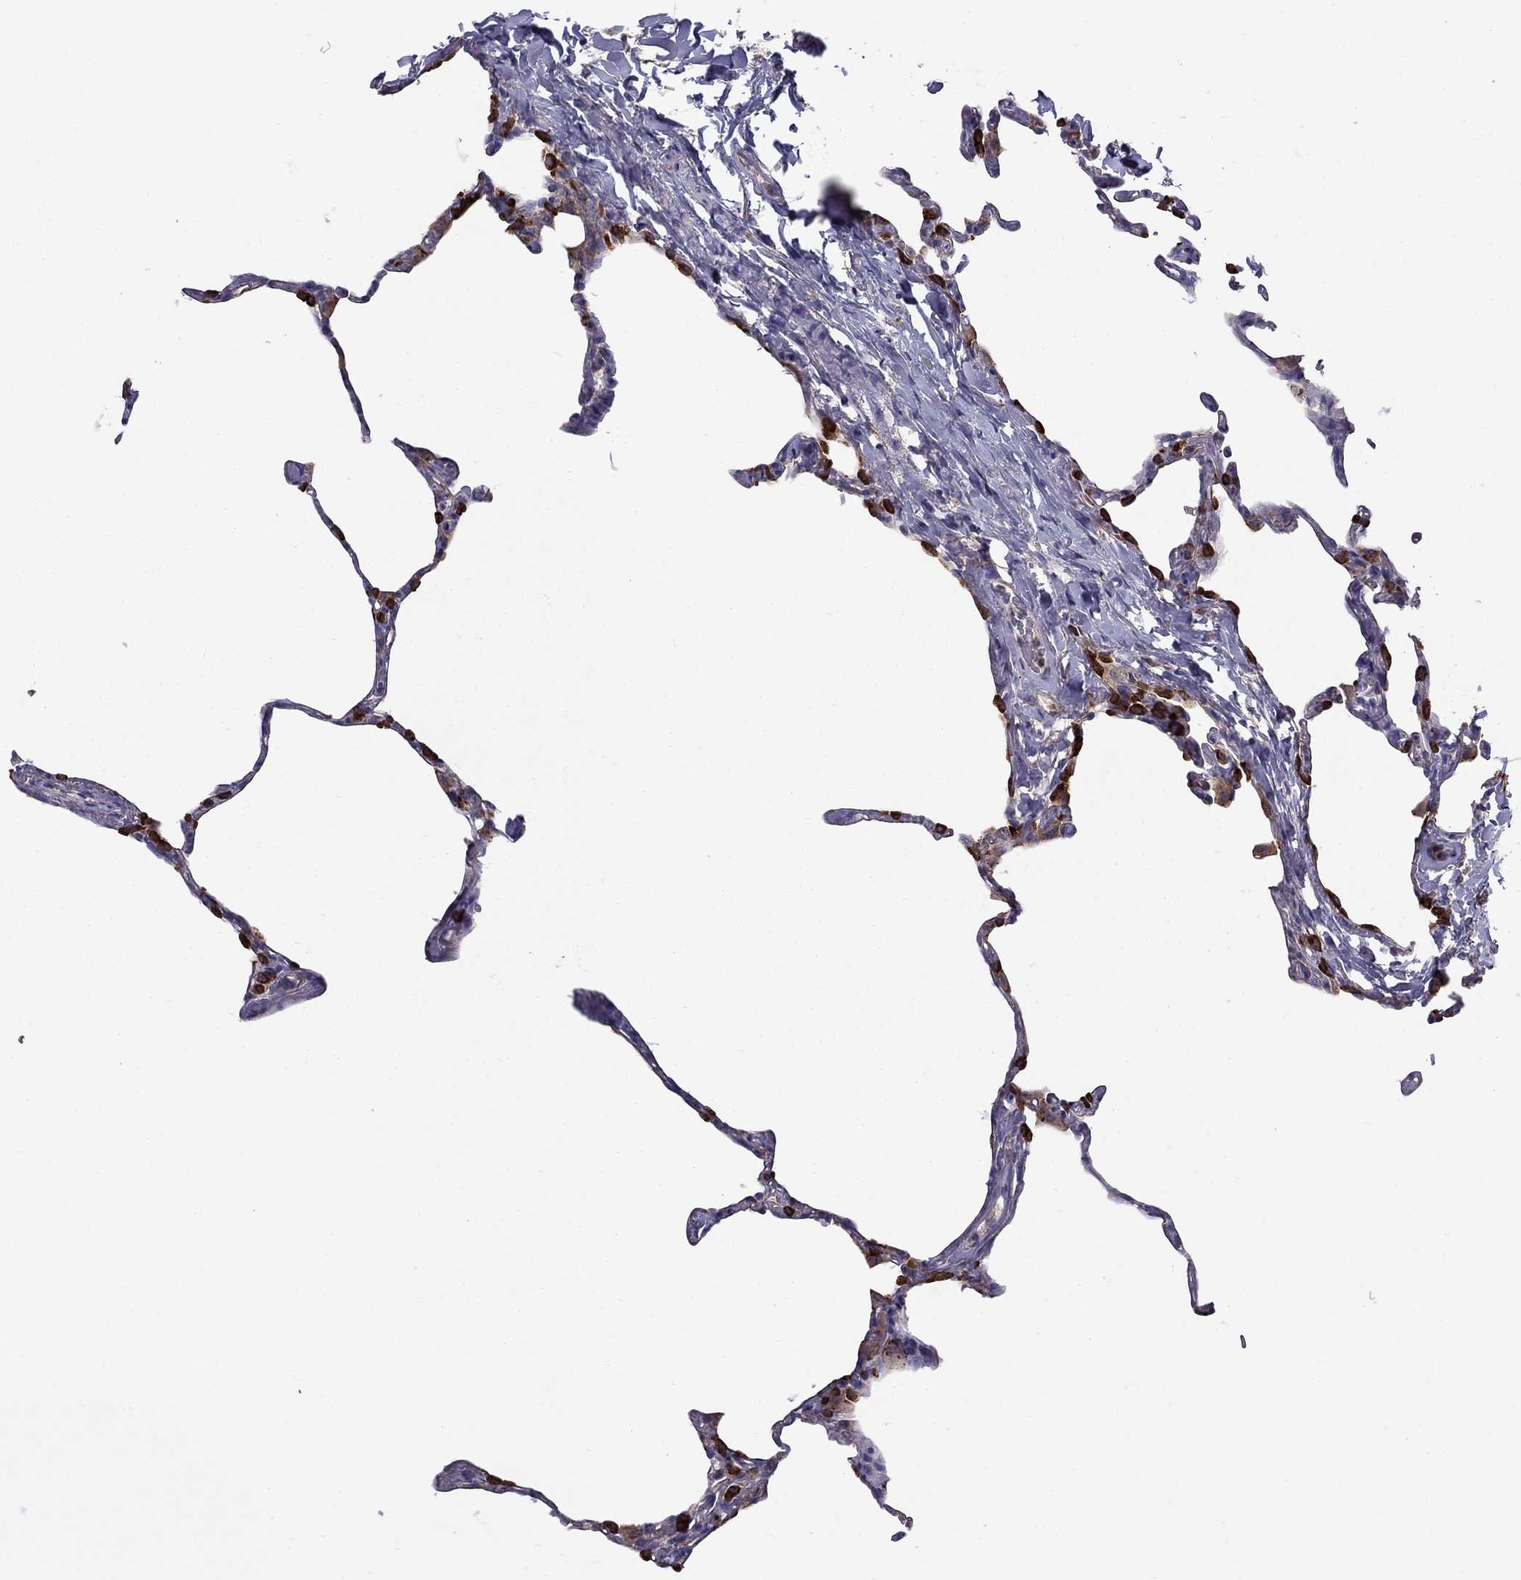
{"staining": {"intensity": "strong", "quantity": "<25%", "location": "cytoplasmic/membranous"}, "tissue": "lung", "cell_type": "Alveolar cells", "image_type": "normal", "snomed": [{"axis": "morphology", "description": "Normal tissue, NOS"}, {"axis": "topography", "description": "Lung"}], "caption": "This image exhibits immunohistochemistry staining of normal lung, with medium strong cytoplasmic/membranous staining in about <25% of alveolar cells.", "gene": "EIF4E3", "patient": {"sex": "male", "age": 65}}